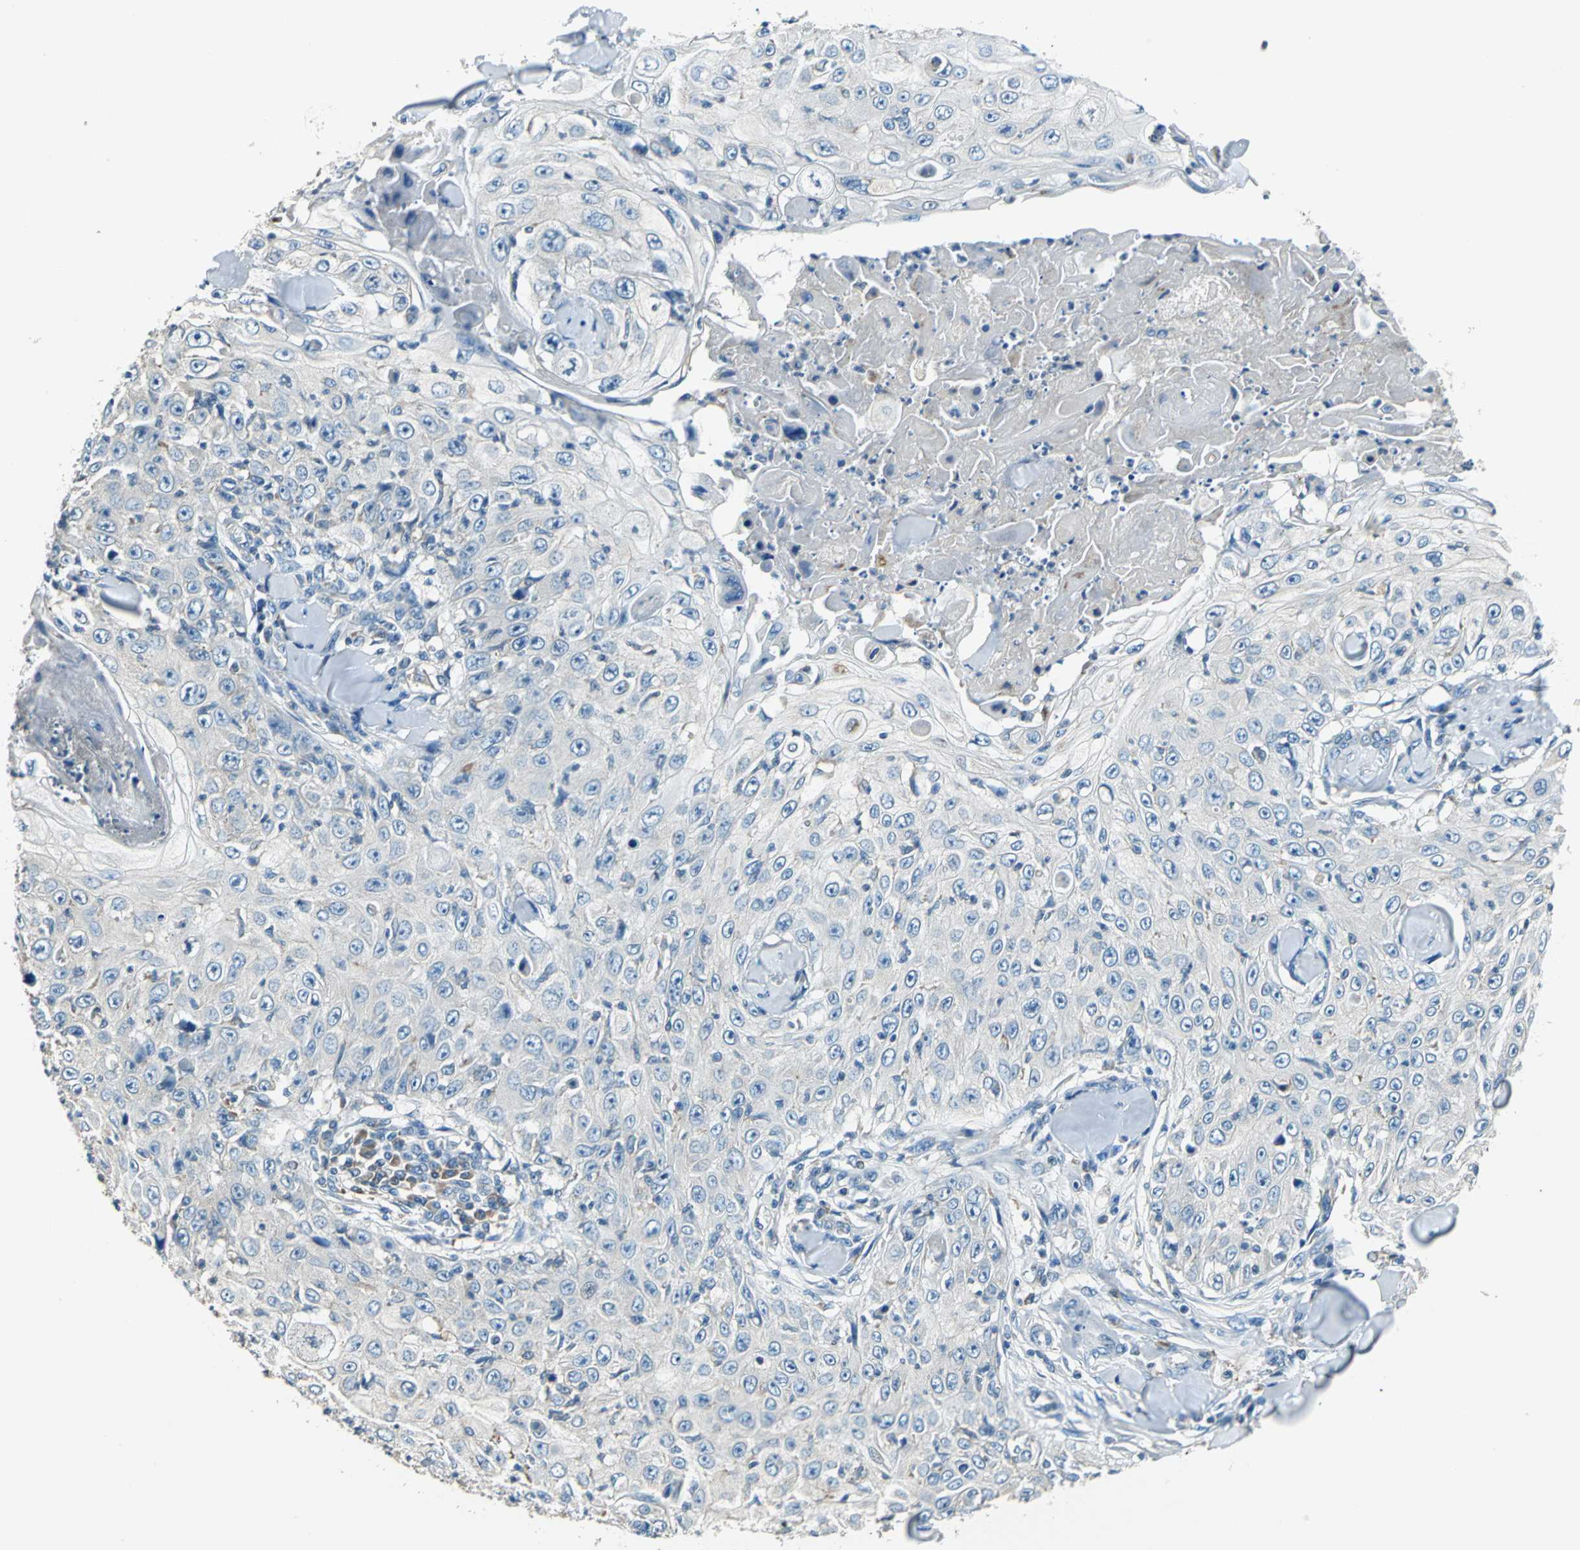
{"staining": {"intensity": "negative", "quantity": "none", "location": "none"}, "tissue": "skin cancer", "cell_type": "Tumor cells", "image_type": "cancer", "snomed": [{"axis": "morphology", "description": "Squamous cell carcinoma, NOS"}, {"axis": "topography", "description": "Skin"}], "caption": "The photomicrograph demonstrates no staining of tumor cells in skin cancer (squamous cell carcinoma).", "gene": "PRKCA", "patient": {"sex": "male", "age": 86}}